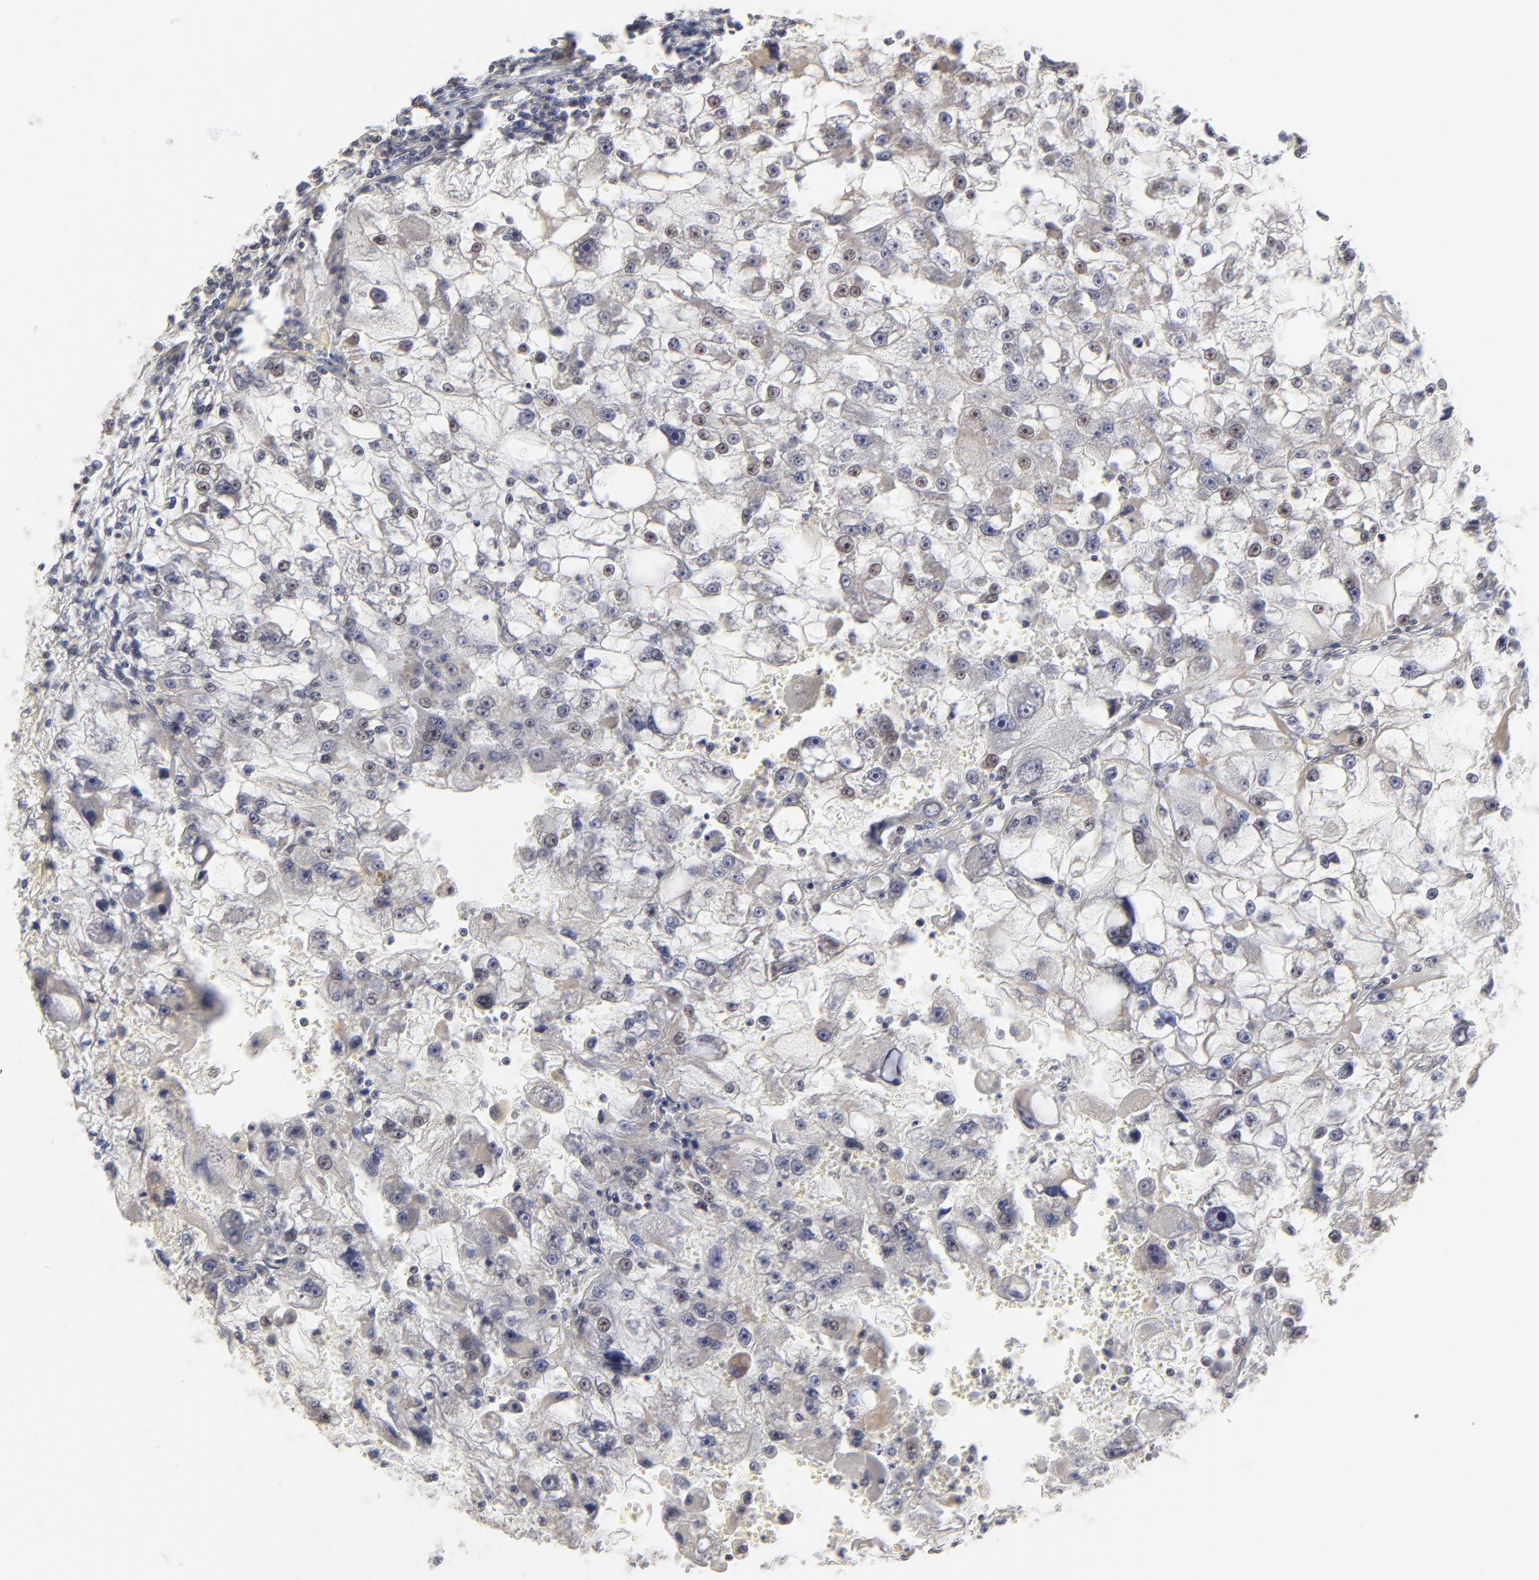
{"staining": {"intensity": "negative", "quantity": "none", "location": "none"}, "tissue": "renal cancer", "cell_type": "Tumor cells", "image_type": "cancer", "snomed": [{"axis": "morphology", "description": "Adenocarcinoma, NOS"}, {"axis": "topography", "description": "Kidney"}], "caption": "Immunohistochemical staining of human renal cancer (adenocarcinoma) displays no significant staining in tumor cells. Nuclei are stained in blue.", "gene": "NFIL3", "patient": {"sex": "female", "age": 83}}